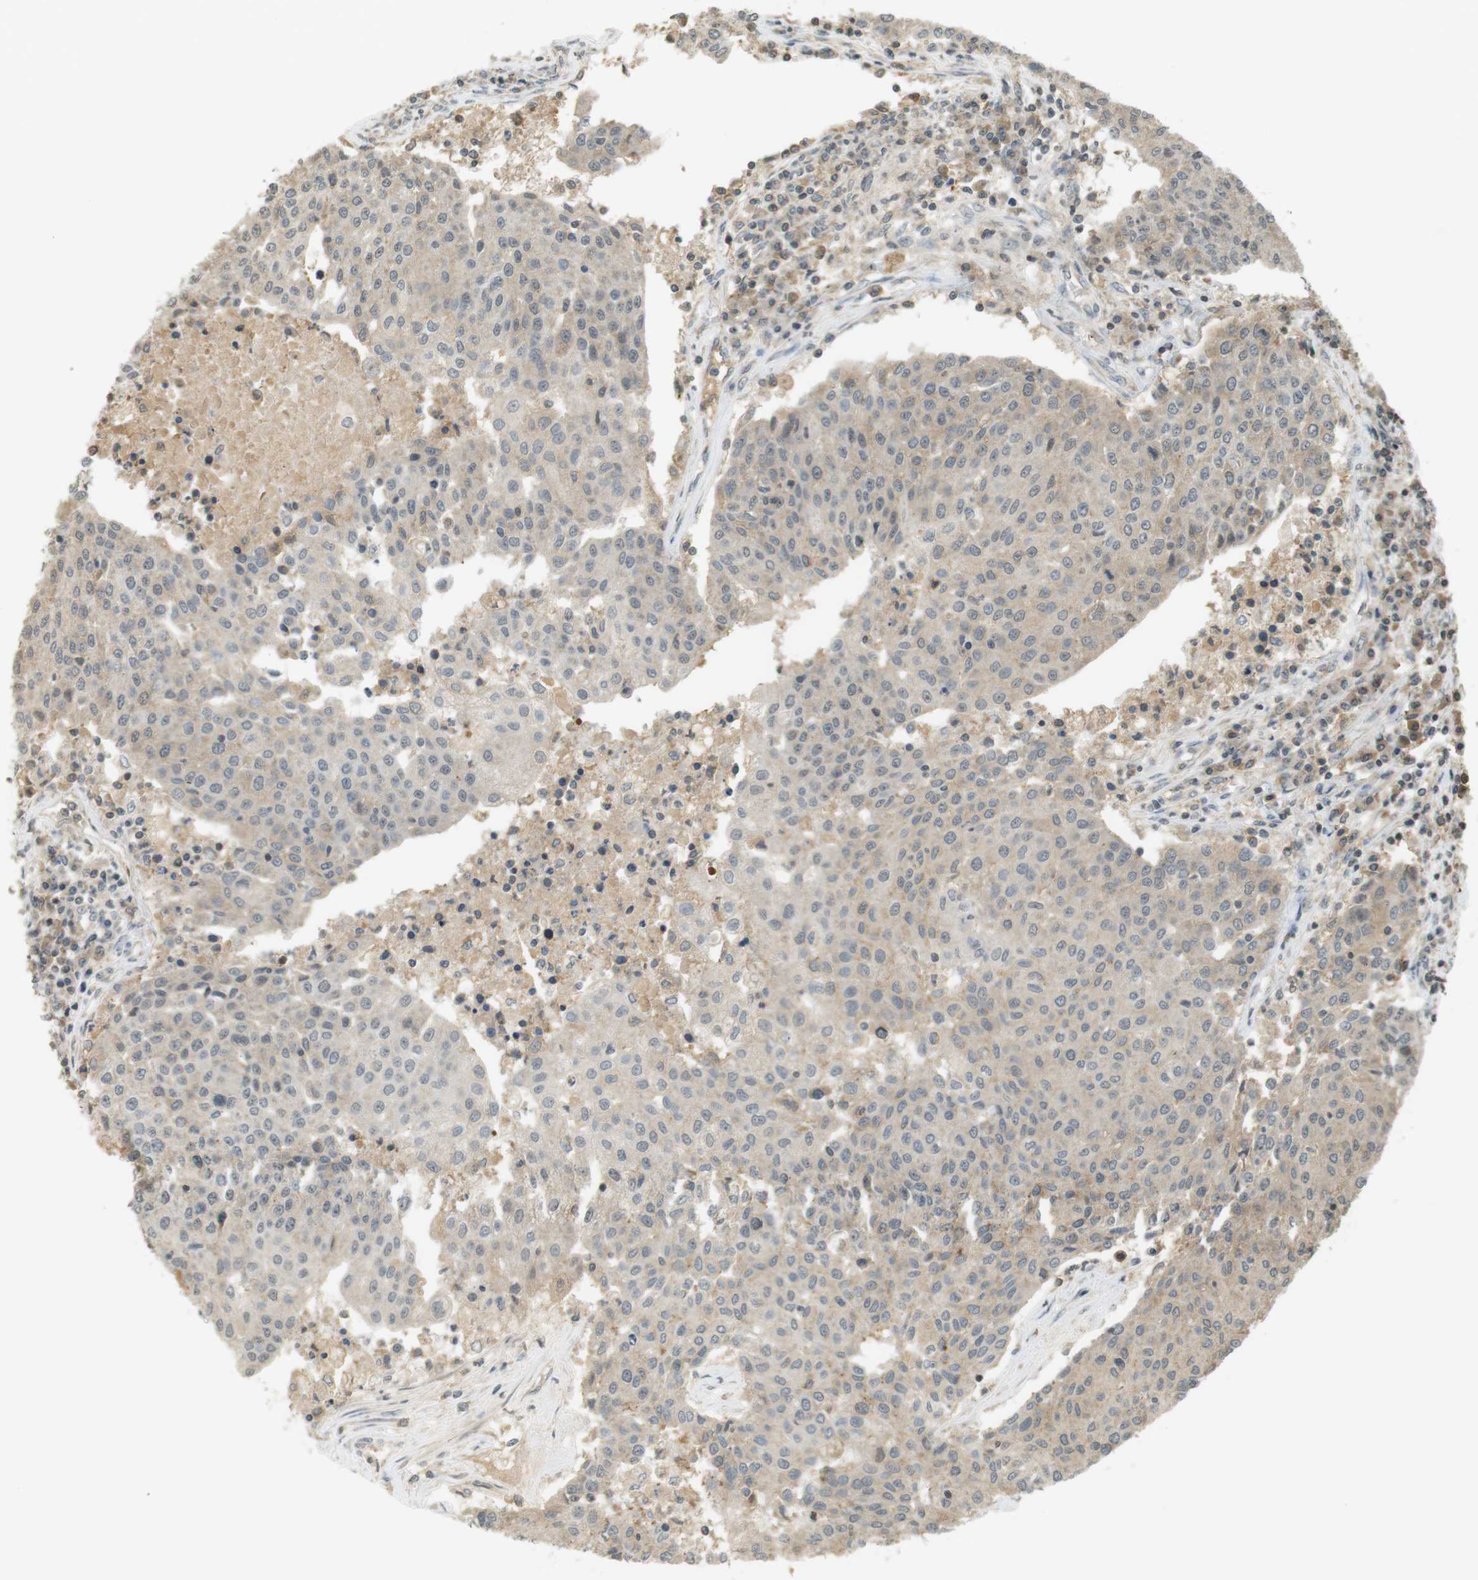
{"staining": {"intensity": "weak", "quantity": ">75%", "location": "cytoplasmic/membranous"}, "tissue": "urothelial cancer", "cell_type": "Tumor cells", "image_type": "cancer", "snomed": [{"axis": "morphology", "description": "Urothelial carcinoma, High grade"}, {"axis": "topography", "description": "Urinary bladder"}], "caption": "Protein positivity by immunohistochemistry exhibits weak cytoplasmic/membranous expression in approximately >75% of tumor cells in urothelial cancer.", "gene": "SRR", "patient": {"sex": "female", "age": 85}}